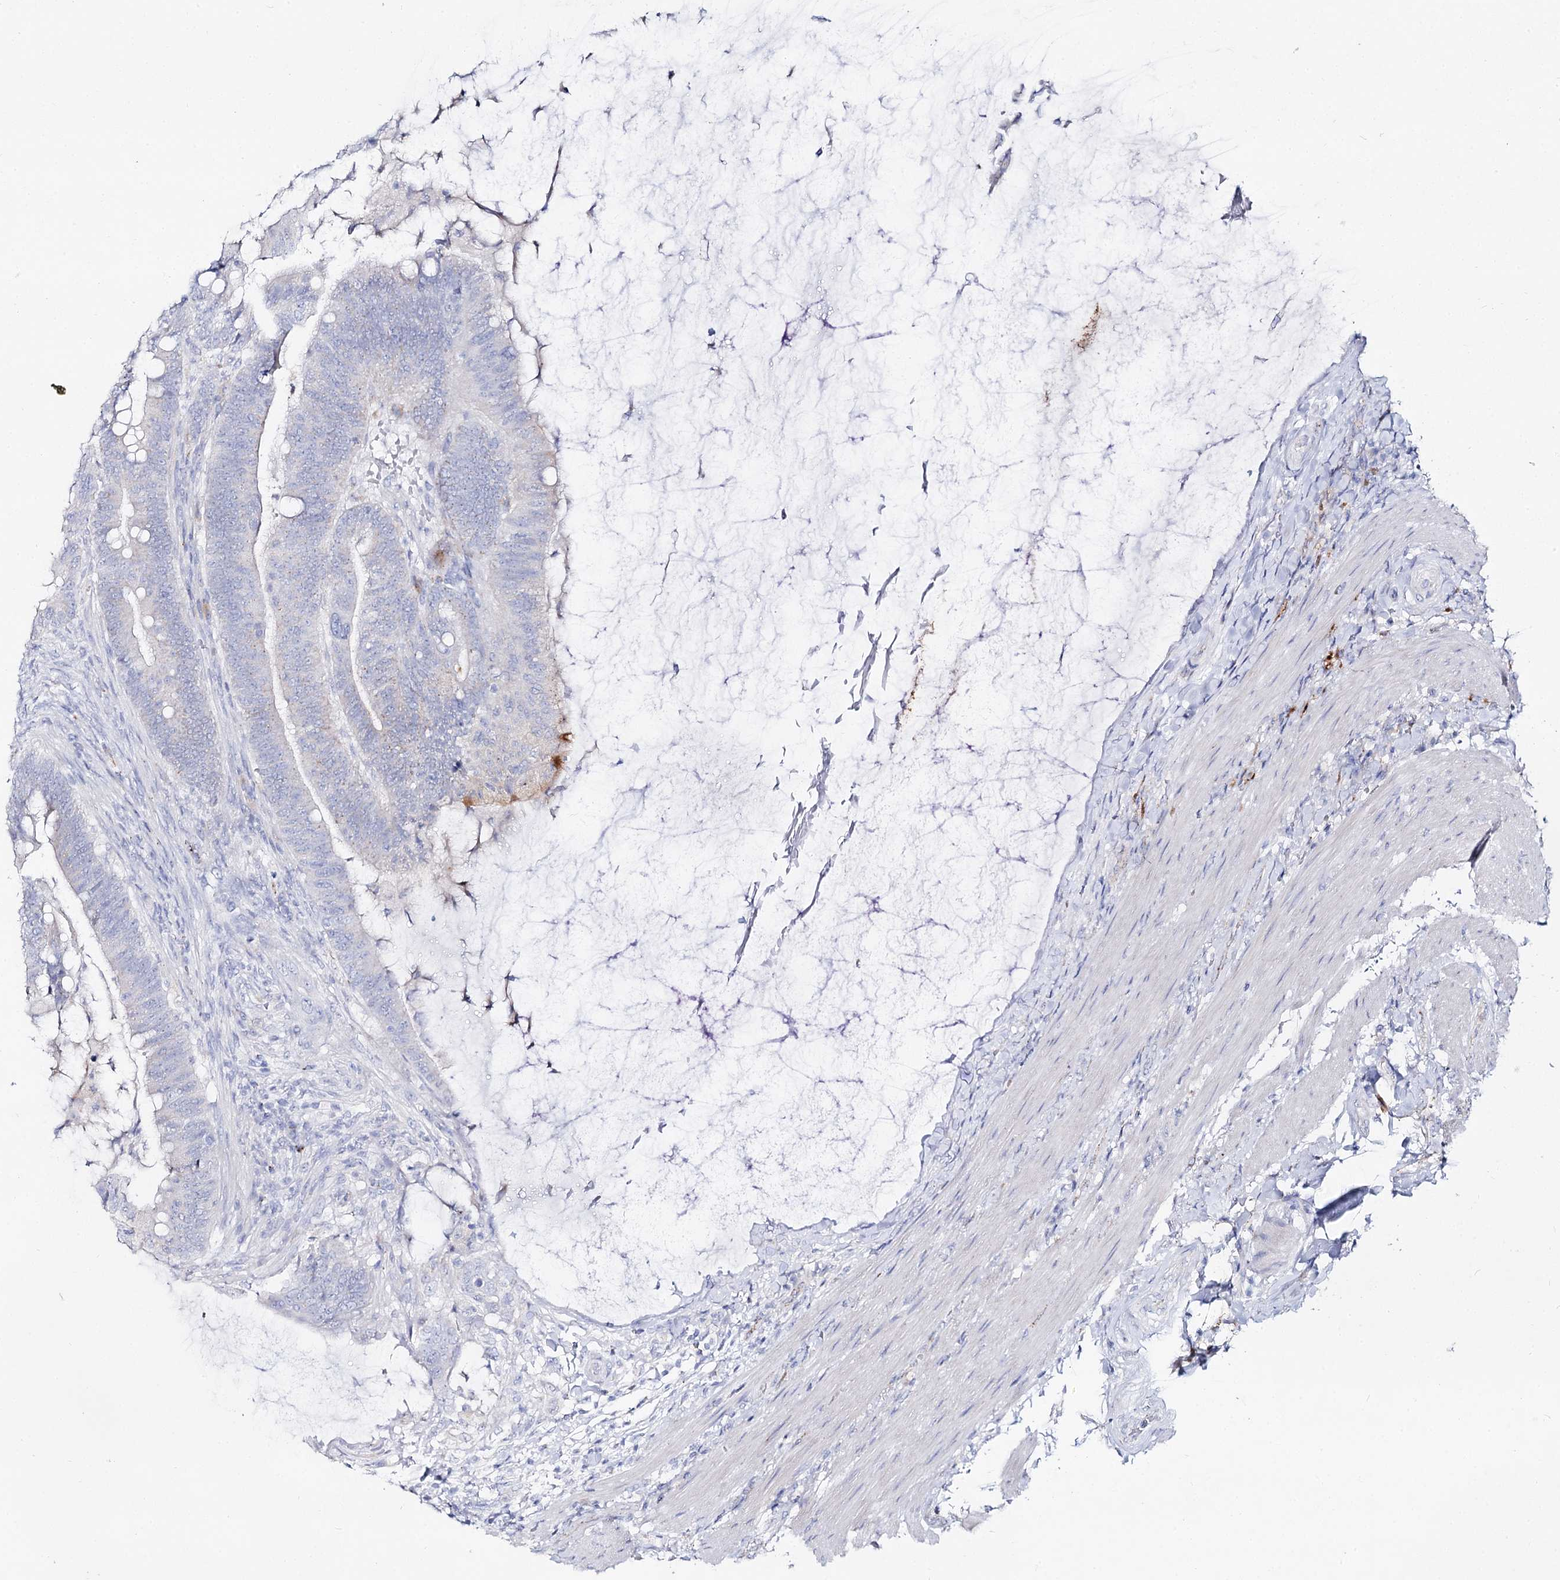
{"staining": {"intensity": "negative", "quantity": "none", "location": "none"}, "tissue": "colorectal cancer", "cell_type": "Tumor cells", "image_type": "cancer", "snomed": [{"axis": "morphology", "description": "Adenocarcinoma, NOS"}, {"axis": "topography", "description": "Colon"}], "caption": "Immunohistochemistry (IHC) of colorectal cancer demonstrates no positivity in tumor cells. (Stains: DAB (3,3'-diaminobenzidine) immunohistochemistry with hematoxylin counter stain, Microscopy: brightfield microscopy at high magnification).", "gene": "SLC3A1", "patient": {"sex": "female", "age": 66}}